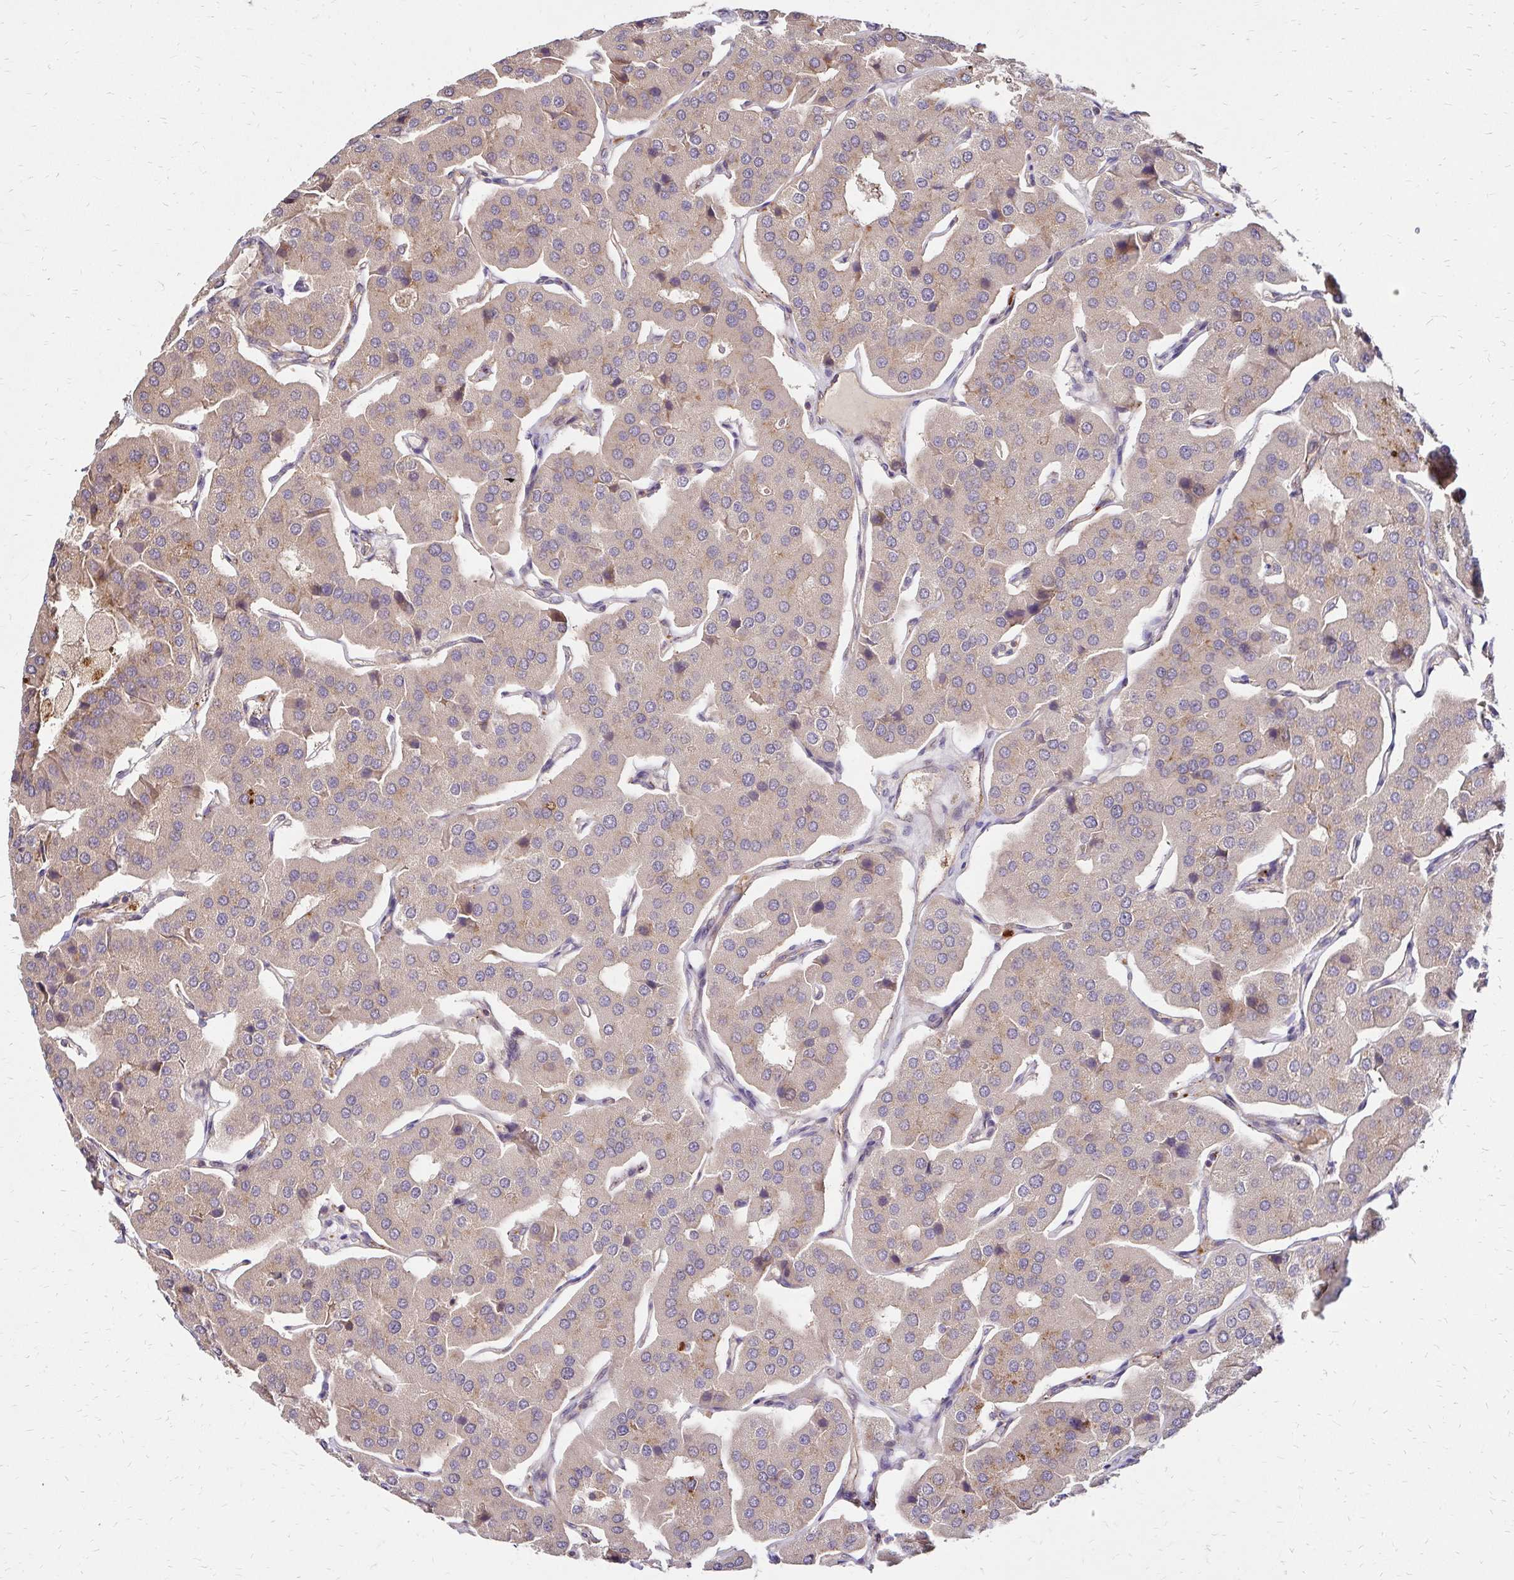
{"staining": {"intensity": "weak", "quantity": "25%-75%", "location": "cytoplasmic/membranous"}, "tissue": "parathyroid gland", "cell_type": "Glandular cells", "image_type": "normal", "snomed": [{"axis": "morphology", "description": "Normal tissue, NOS"}, {"axis": "morphology", "description": "Adenoma, NOS"}, {"axis": "topography", "description": "Parathyroid gland"}], "caption": "High-power microscopy captured an IHC histopathology image of benign parathyroid gland, revealing weak cytoplasmic/membranous staining in about 25%-75% of glandular cells.", "gene": "IDUA", "patient": {"sex": "female", "age": 86}}